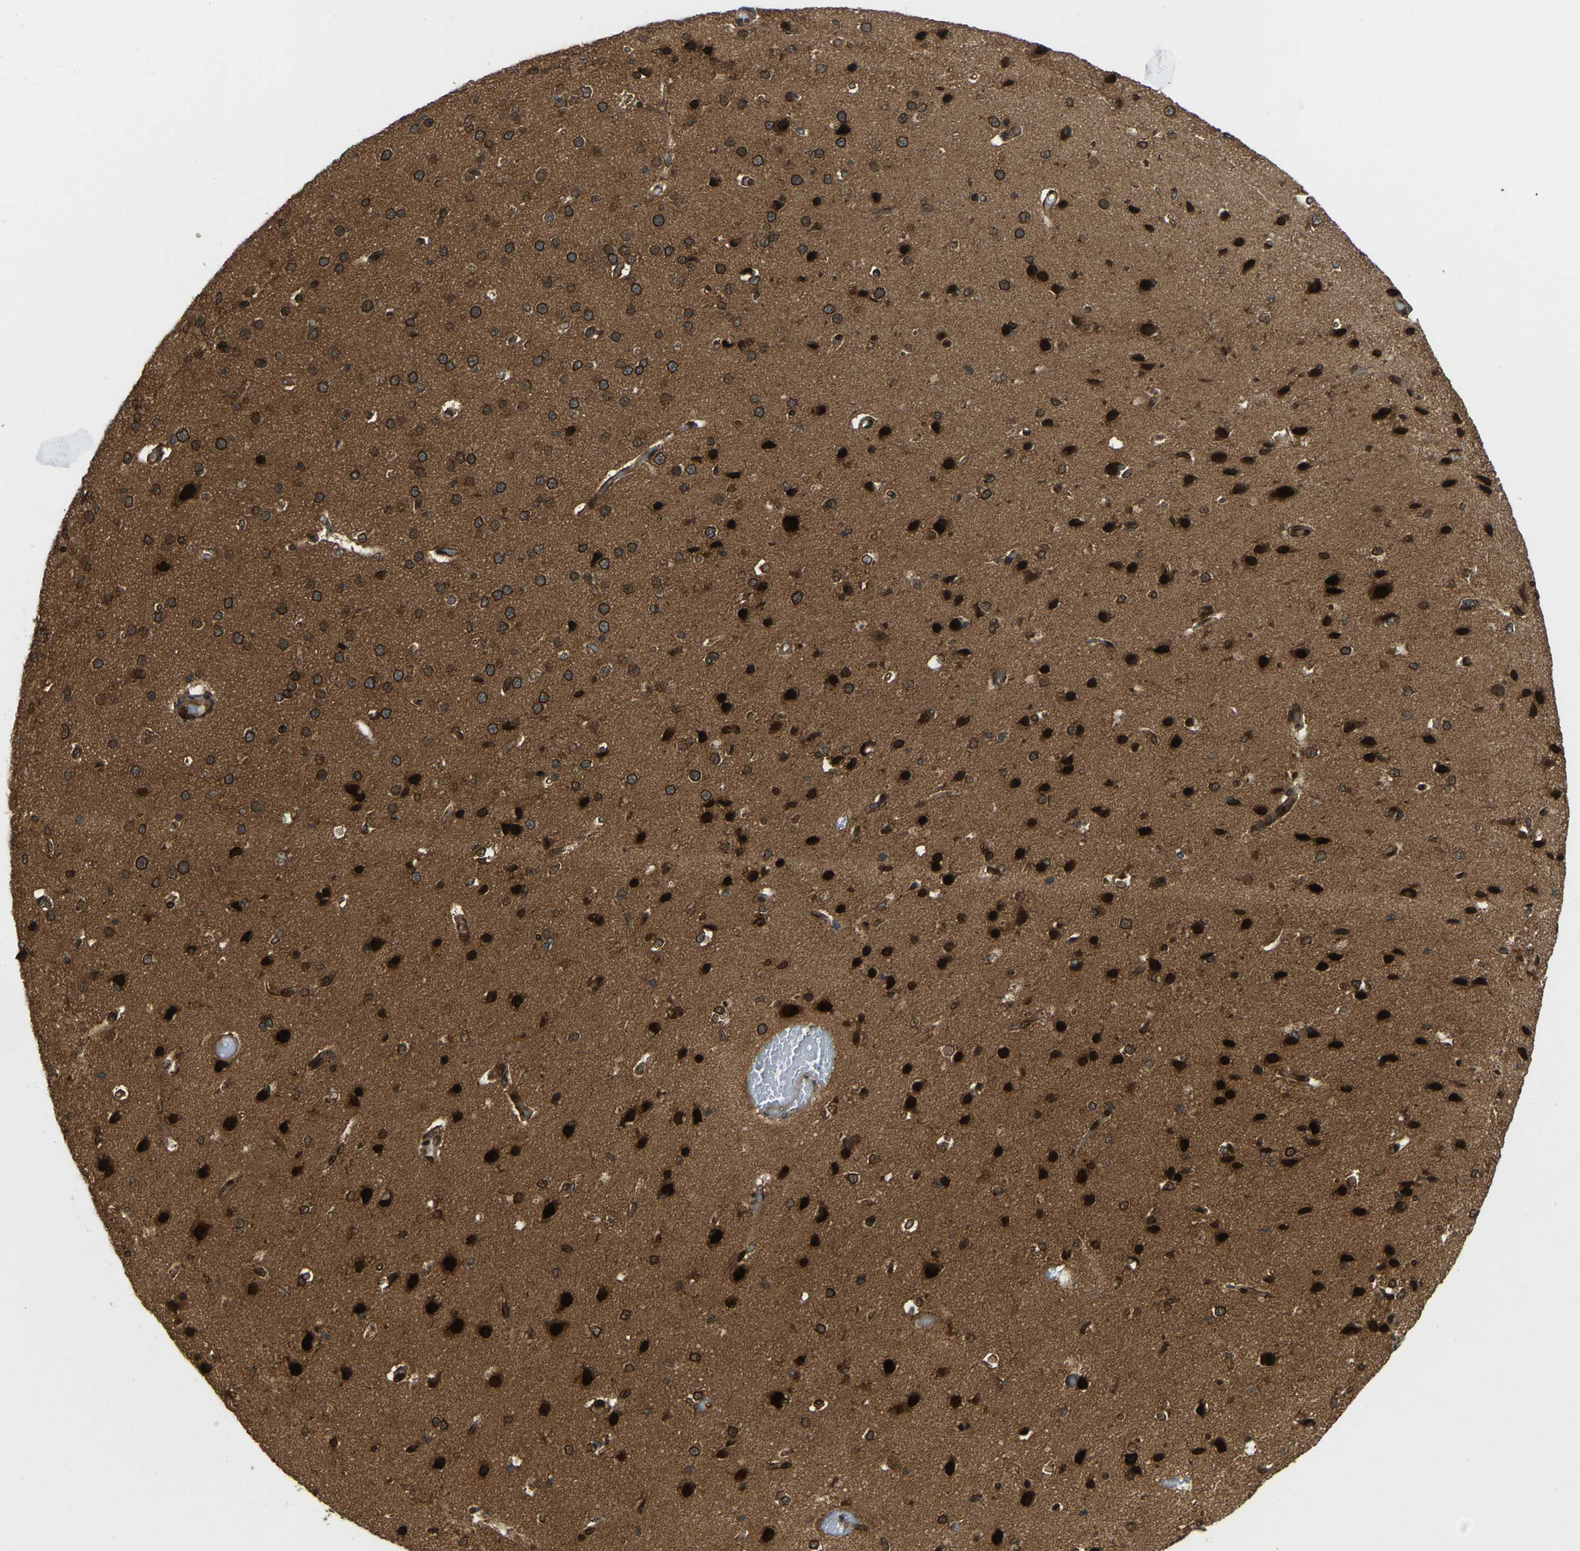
{"staining": {"intensity": "moderate", "quantity": ">75%", "location": "cytoplasmic/membranous,nuclear"}, "tissue": "cerebral cortex", "cell_type": "Endothelial cells", "image_type": "normal", "snomed": [{"axis": "morphology", "description": "Normal tissue, NOS"}, {"axis": "morphology", "description": "Developmental malformation"}, {"axis": "topography", "description": "Cerebral cortex"}], "caption": "The histopathology image reveals staining of benign cerebral cortex, revealing moderate cytoplasmic/membranous,nuclear protein staining (brown color) within endothelial cells. The protein is stained brown, and the nuclei are stained in blue (DAB (3,3'-diaminobenzidine) IHC with brightfield microscopy, high magnification).", "gene": "SYNE1", "patient": {"sex": "female", "age": 30}}